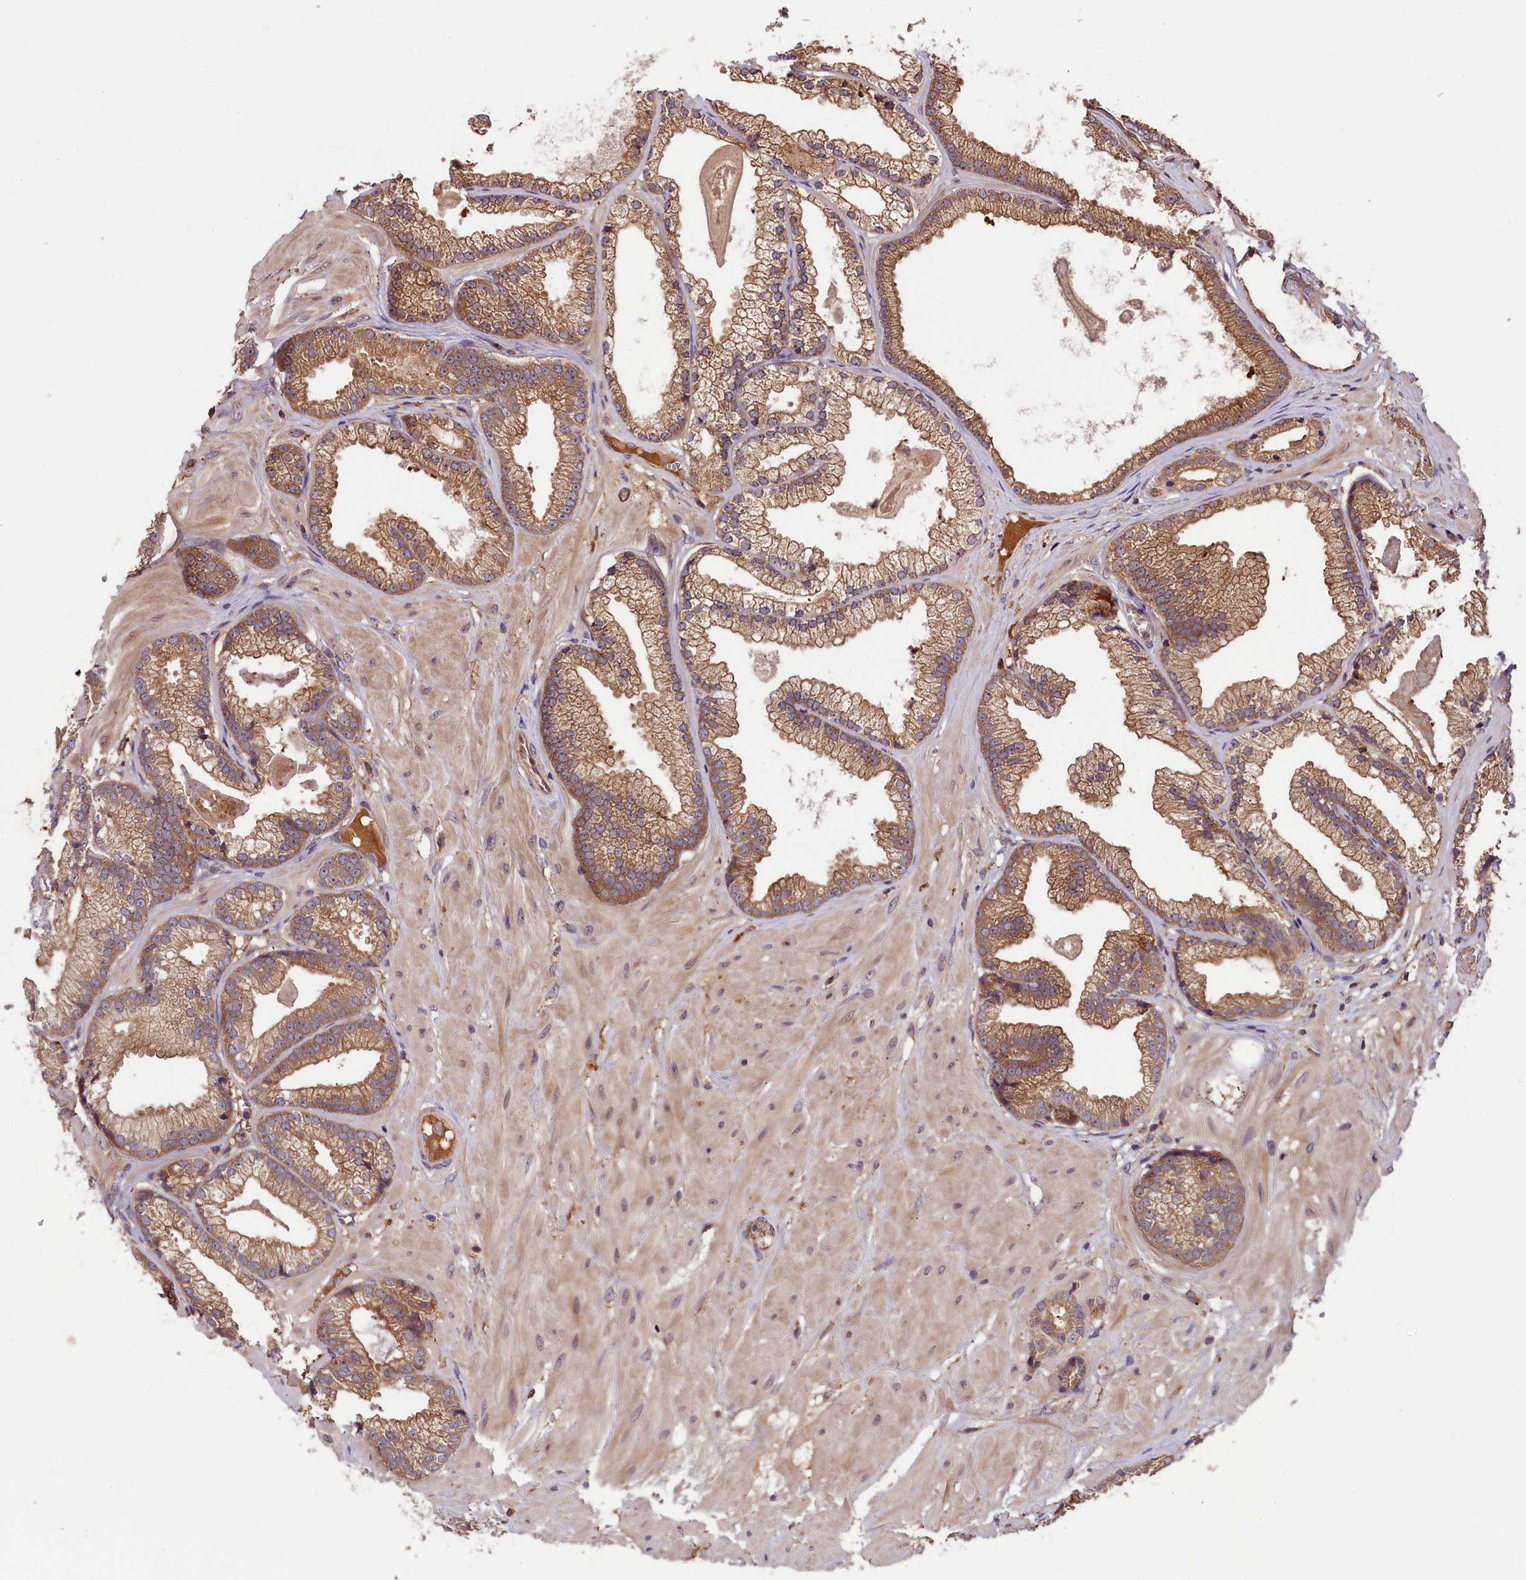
{"staining": {"intensity": "moderate", "quantity": ">75%", "location": "cytoplasmic/membranous"}, "tissue": "prostate cancer", "cell_type": "Tumor cells", "image_type": "cancer", "snomed": [{"axis": "morphology", "description": "Adenocarcinoma, Low grade"}, {"axis": "topography", "description": "Prostate"}], "caption": "A histopathology image of low-grade adenocarcinoma (prostate) stained for a protein shows moderate cytoplasmic/membranous brown staining in tumor cells.", "gene": "SETD6", "patient": {"sex": "male", "age": 64}}